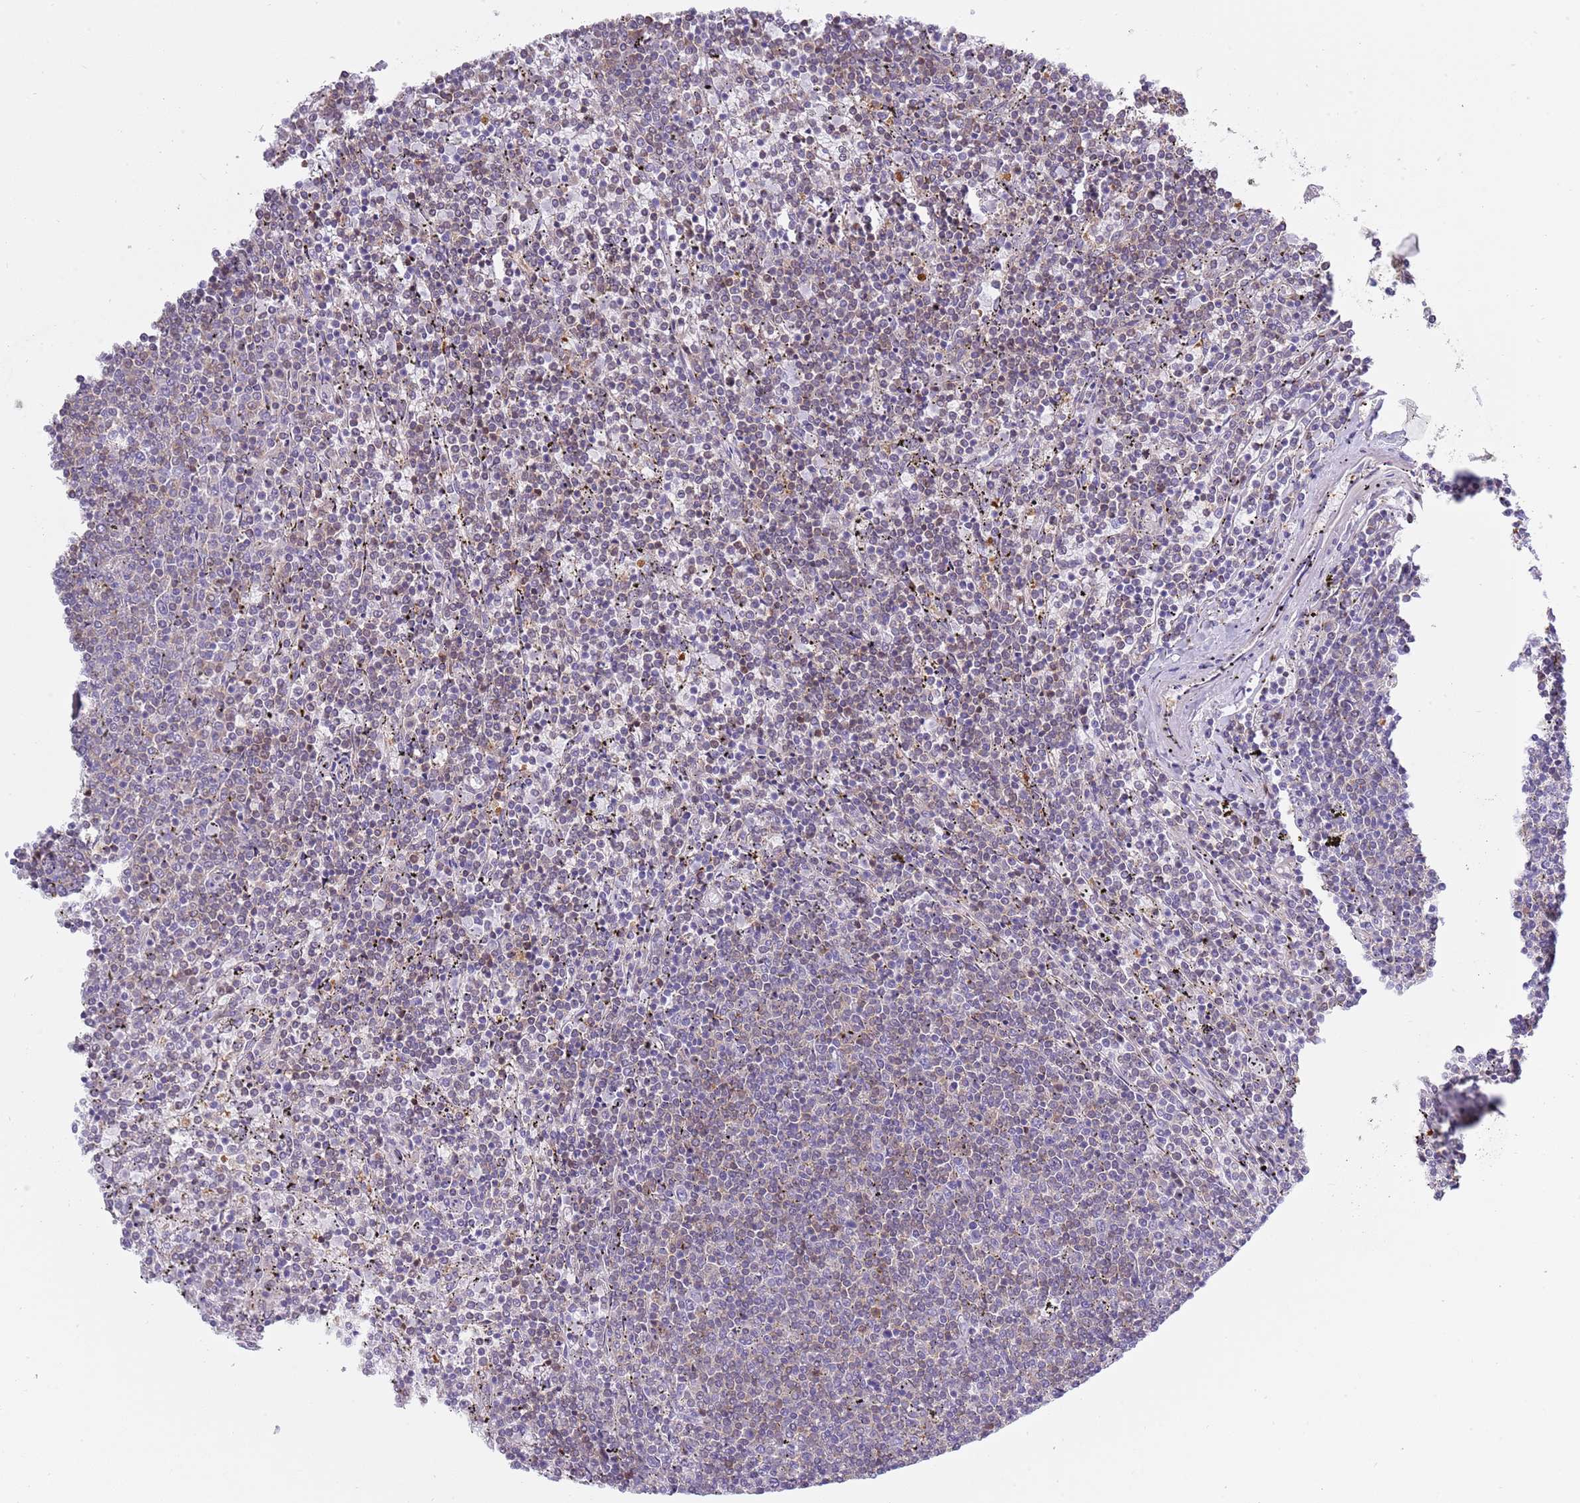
{"staining": {"intensity": "weak", "quantity": "25%-75%", "location": "cytoplasmic/membranous"}, "tissue": "lymphoma", "cell_type": "Tumor cells", "image_type": "cancer", "snomed": [{"axis": "morphology", "description": "Malignant lymphoma, non-Hodgkin's type, Low grade"}, {"axis": "topography", "description": "Spleen"}], "caption": "Protein staining displays weak cytoplasmic/membranous positivity in about 25%-75% of tumor cells in lymphoma.", "gene": "NBPF6", "patient": {"sex": "female", "age": 50}}